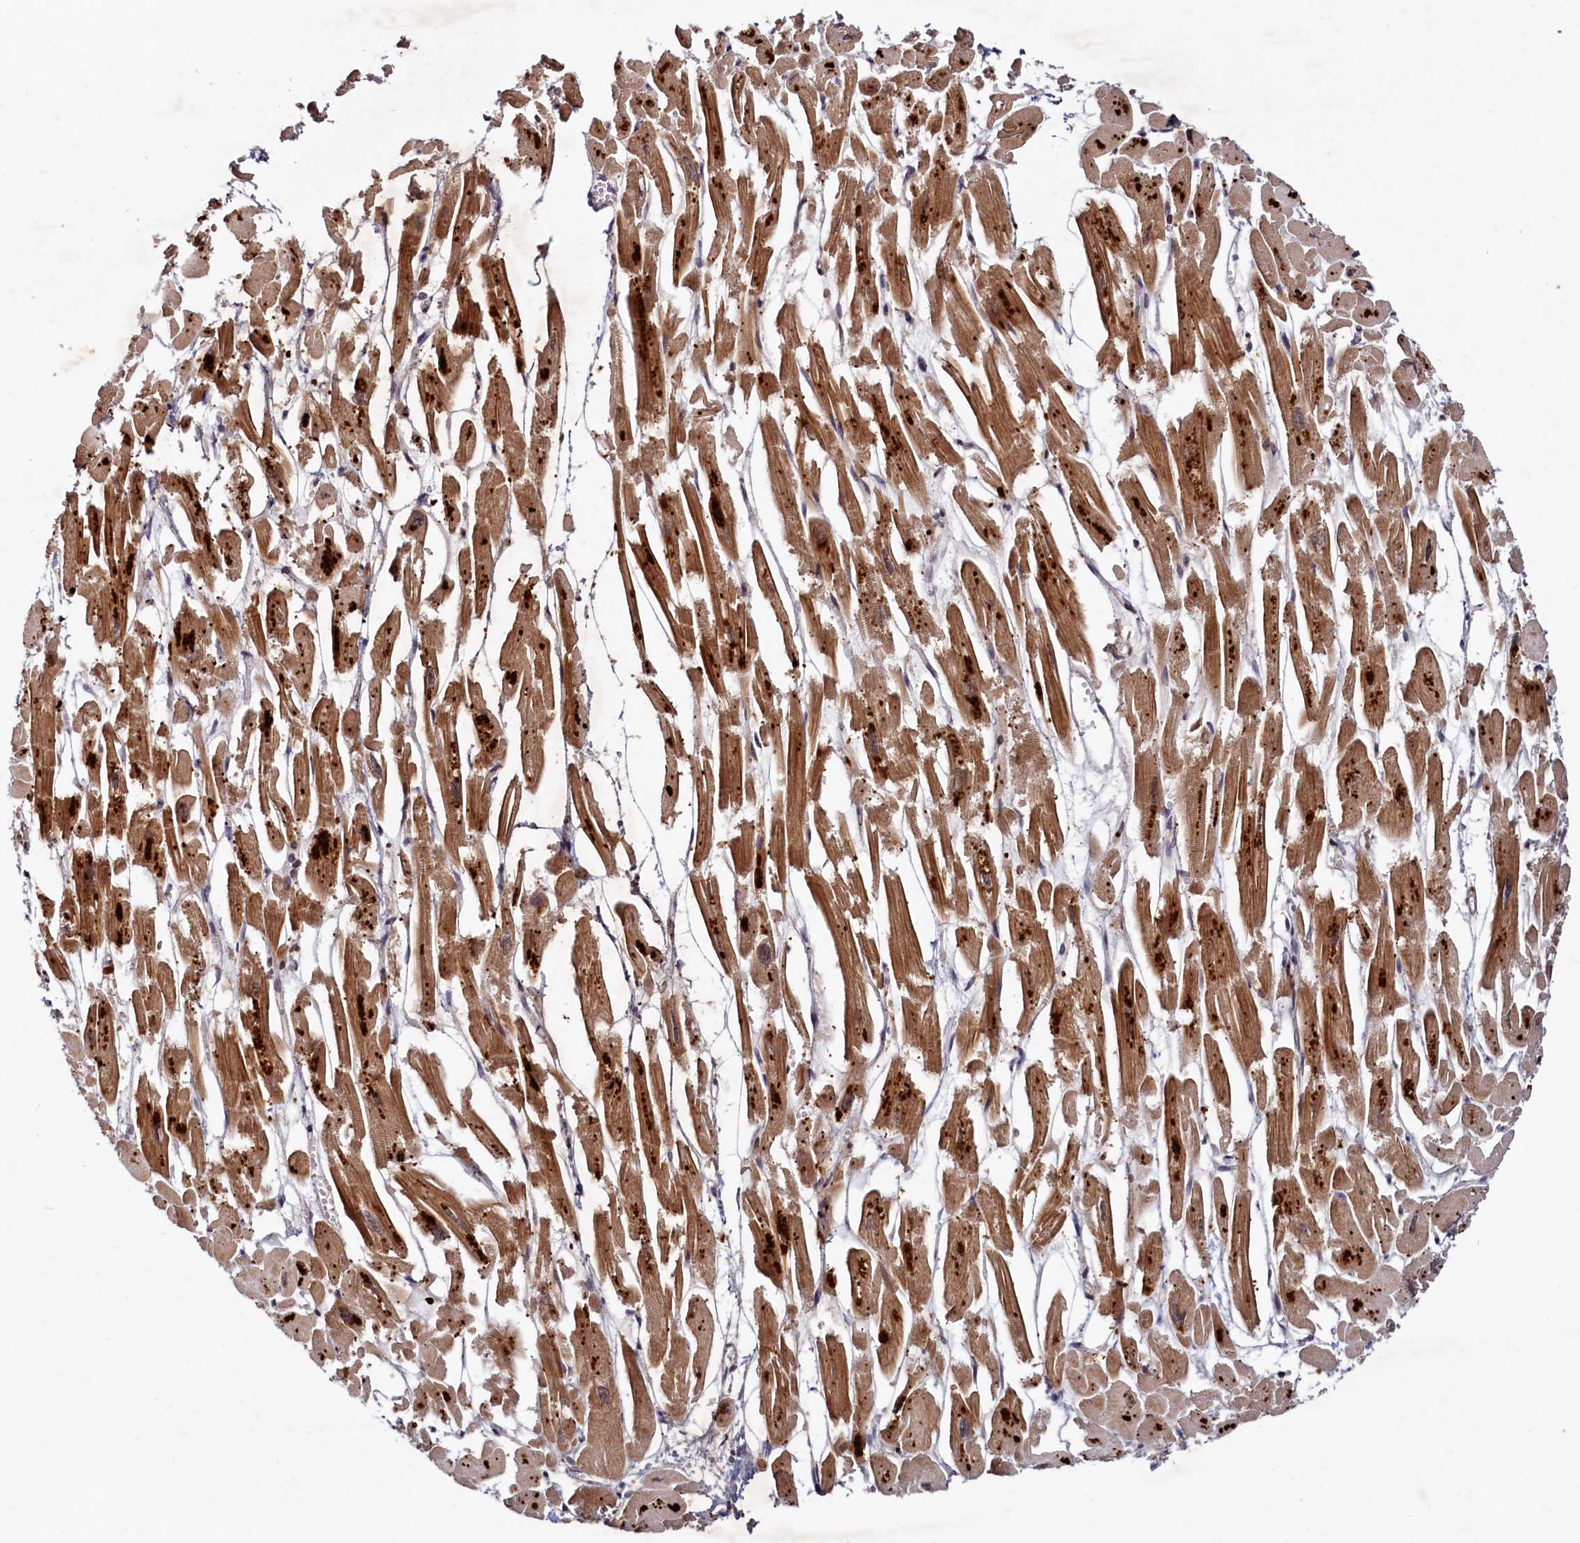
{"staining": {"intensity": "strong", "quantity": ">75%", "location": "cytoplasmic/membranous"}, "tissue": "heart muscle", "cell_type": "Cardiomyocytes", "image_type": "normal", "snomed": [{"axis": "morphology", "description": "Normal tissue, NOS"}, {"axis": "topography", "description": "Heart"}], "caption": "Heart muscle stained with DAB (3,3'-diaminobenzidine) IHC demonstrates high levels of strong cytoplasmic/membranous staining in approximately >75% of cardiomyocytes.", "gene": "TRAPPC4", "patient": {"sex": "male", "age": 54}}